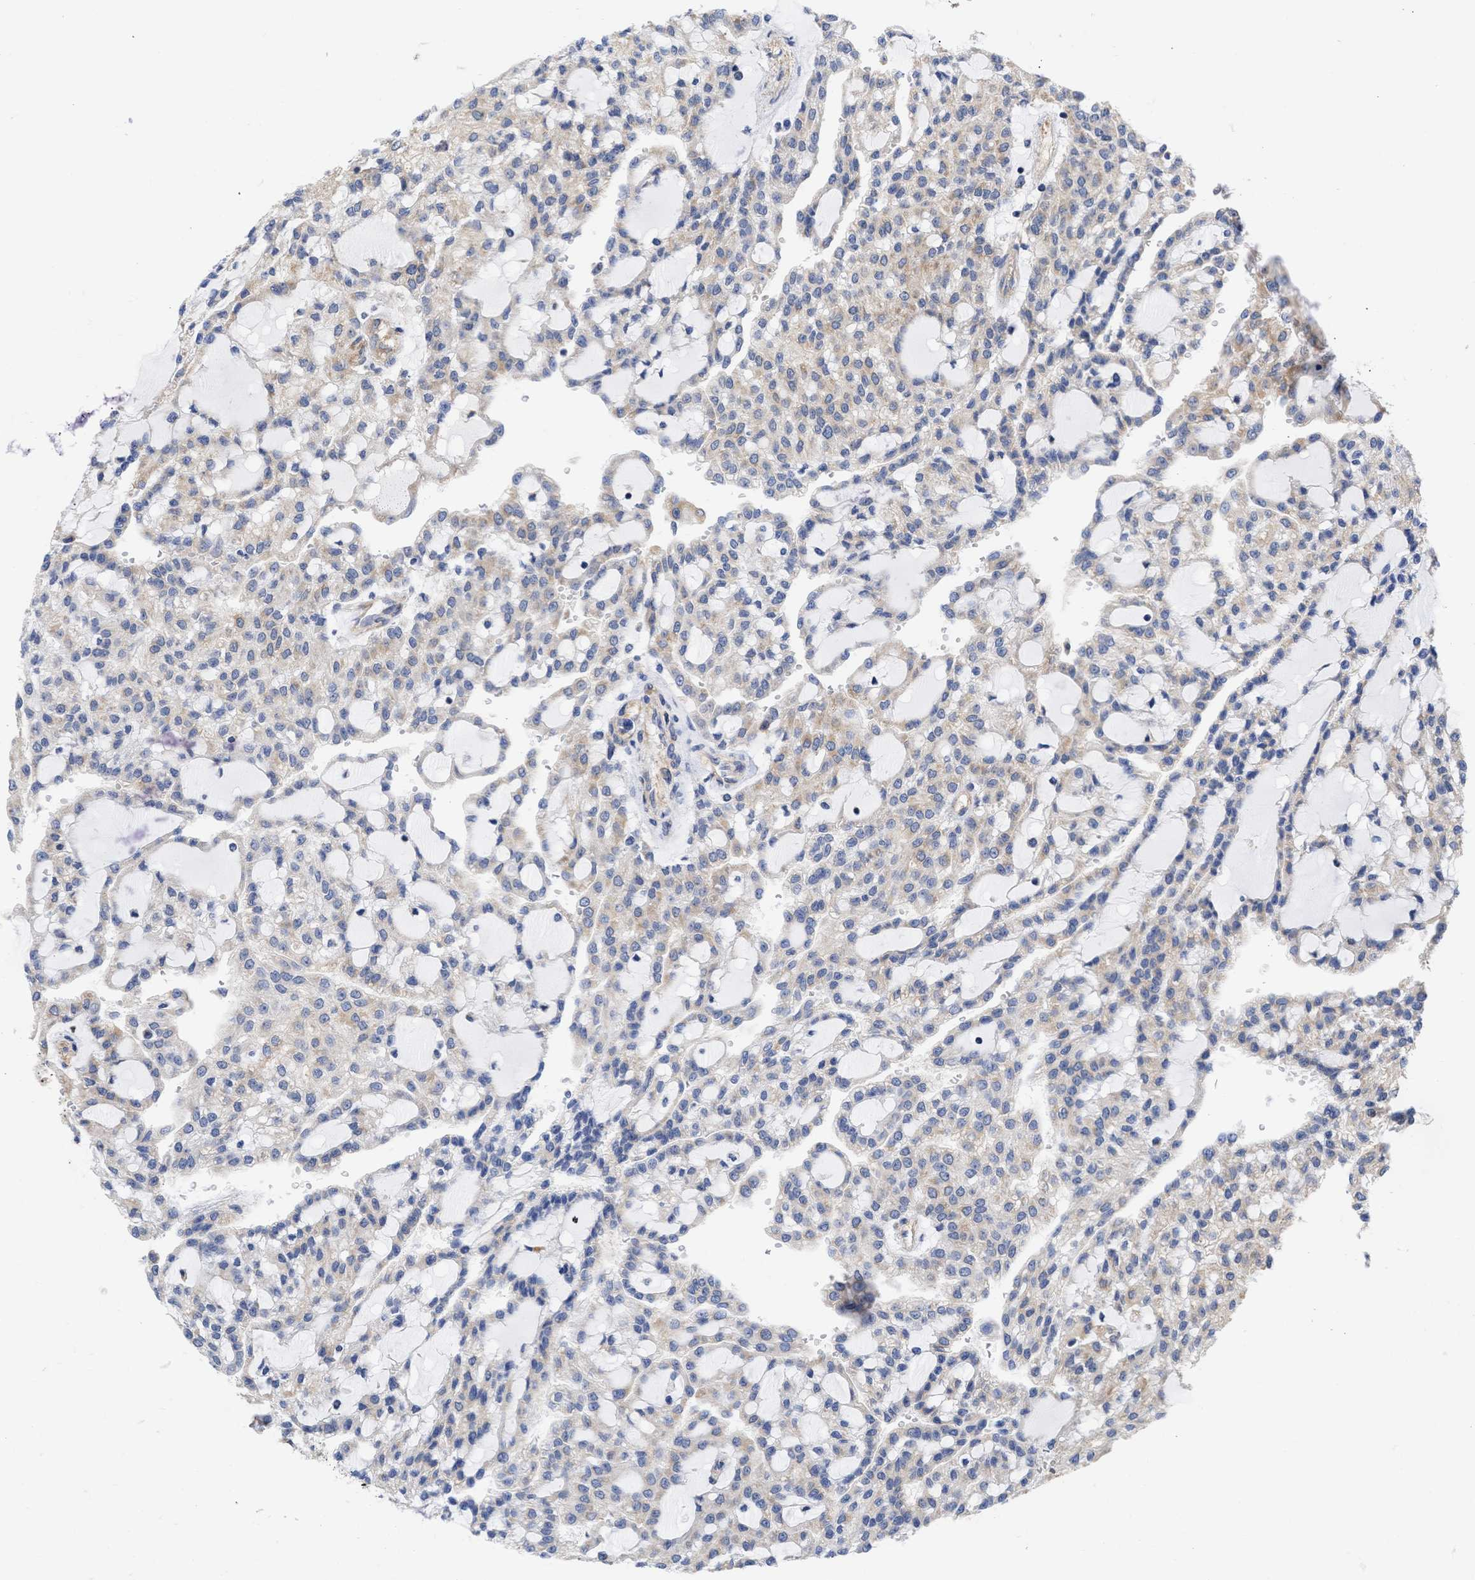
{"staining": {"intensity": "weak", "quantity": ">75%", "location": "cytoplasmic/membranous"}, "tissue": "renal cancer", "cell_type": "Tumor cells", "image_type": "cancer", "snomed": [{"axis": "morphology", "description": "Adenocarcinoma, NOS"}, {"axis": "topography", "description": "Kidney"}], "caption": "Renal cancer (adenocarcinoma) stained for a protein reveals weak cytoplasmic/membranous positivity in tumor cells. (Stains: DAB in brown, nuclei in blue, Microscopy: brightfield microscopy at high magnification).", "gene": "MAP2K3", "patient": {"sex": "male", "age": 63}}